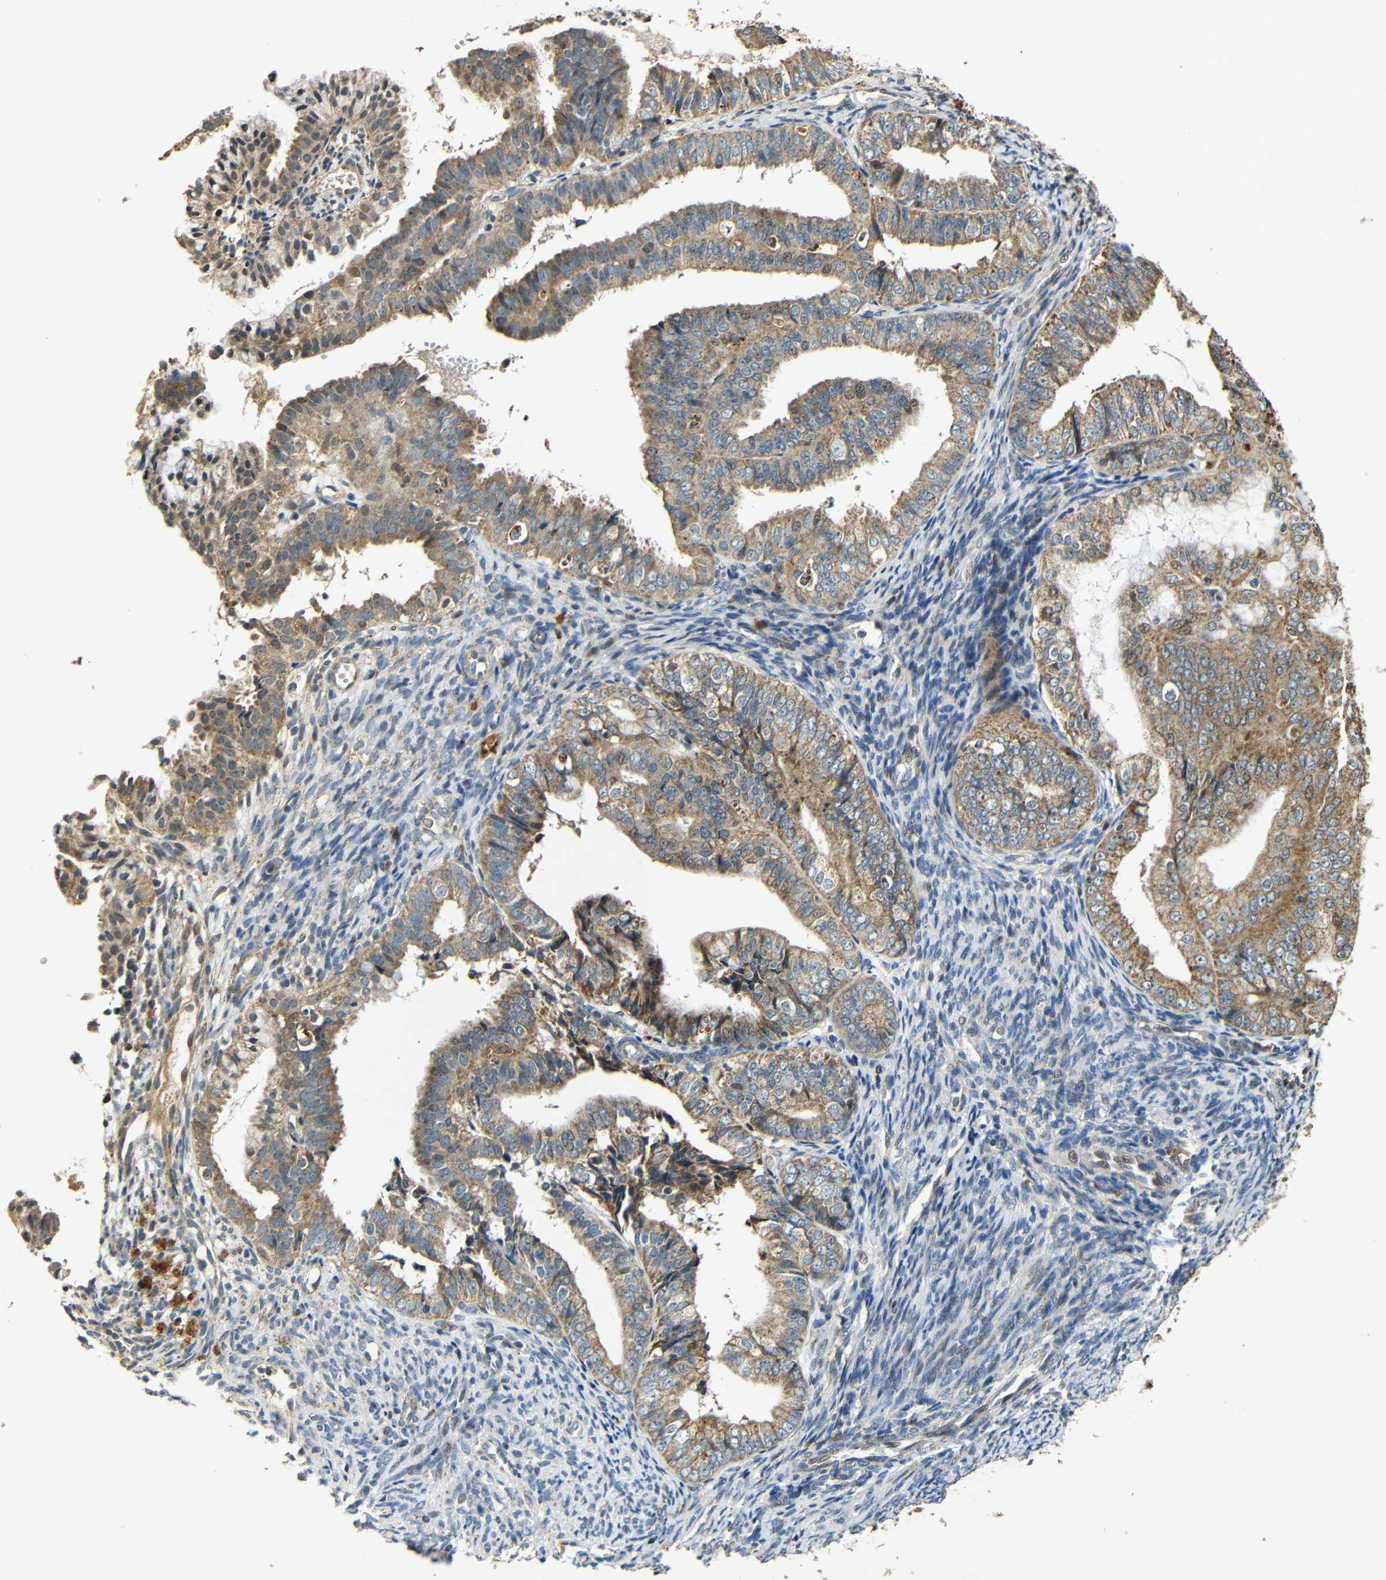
{"staining": {"intensity": "moderate", "quantity": ">75%", "location": "cytoplasmic/membranous"}, "tissue": "endometrial cancer", "cell_type": "Tumor cells", "image_type": "cancer", "snomed": [{"axis": "morphology", "description": "Adenocarcinoma, NOS"}, {"axis": "topography", "description": "Endometrium"}], "caption": "Endometrial cancer (adenocarcinoma) tissue displays moderate cytoplasmic/membranous staining in about >75% of tumor cells, visualized by immunohistochemistry.", "gene": "KAZALD1", "patient": {"sex": "female", "age": 63}}